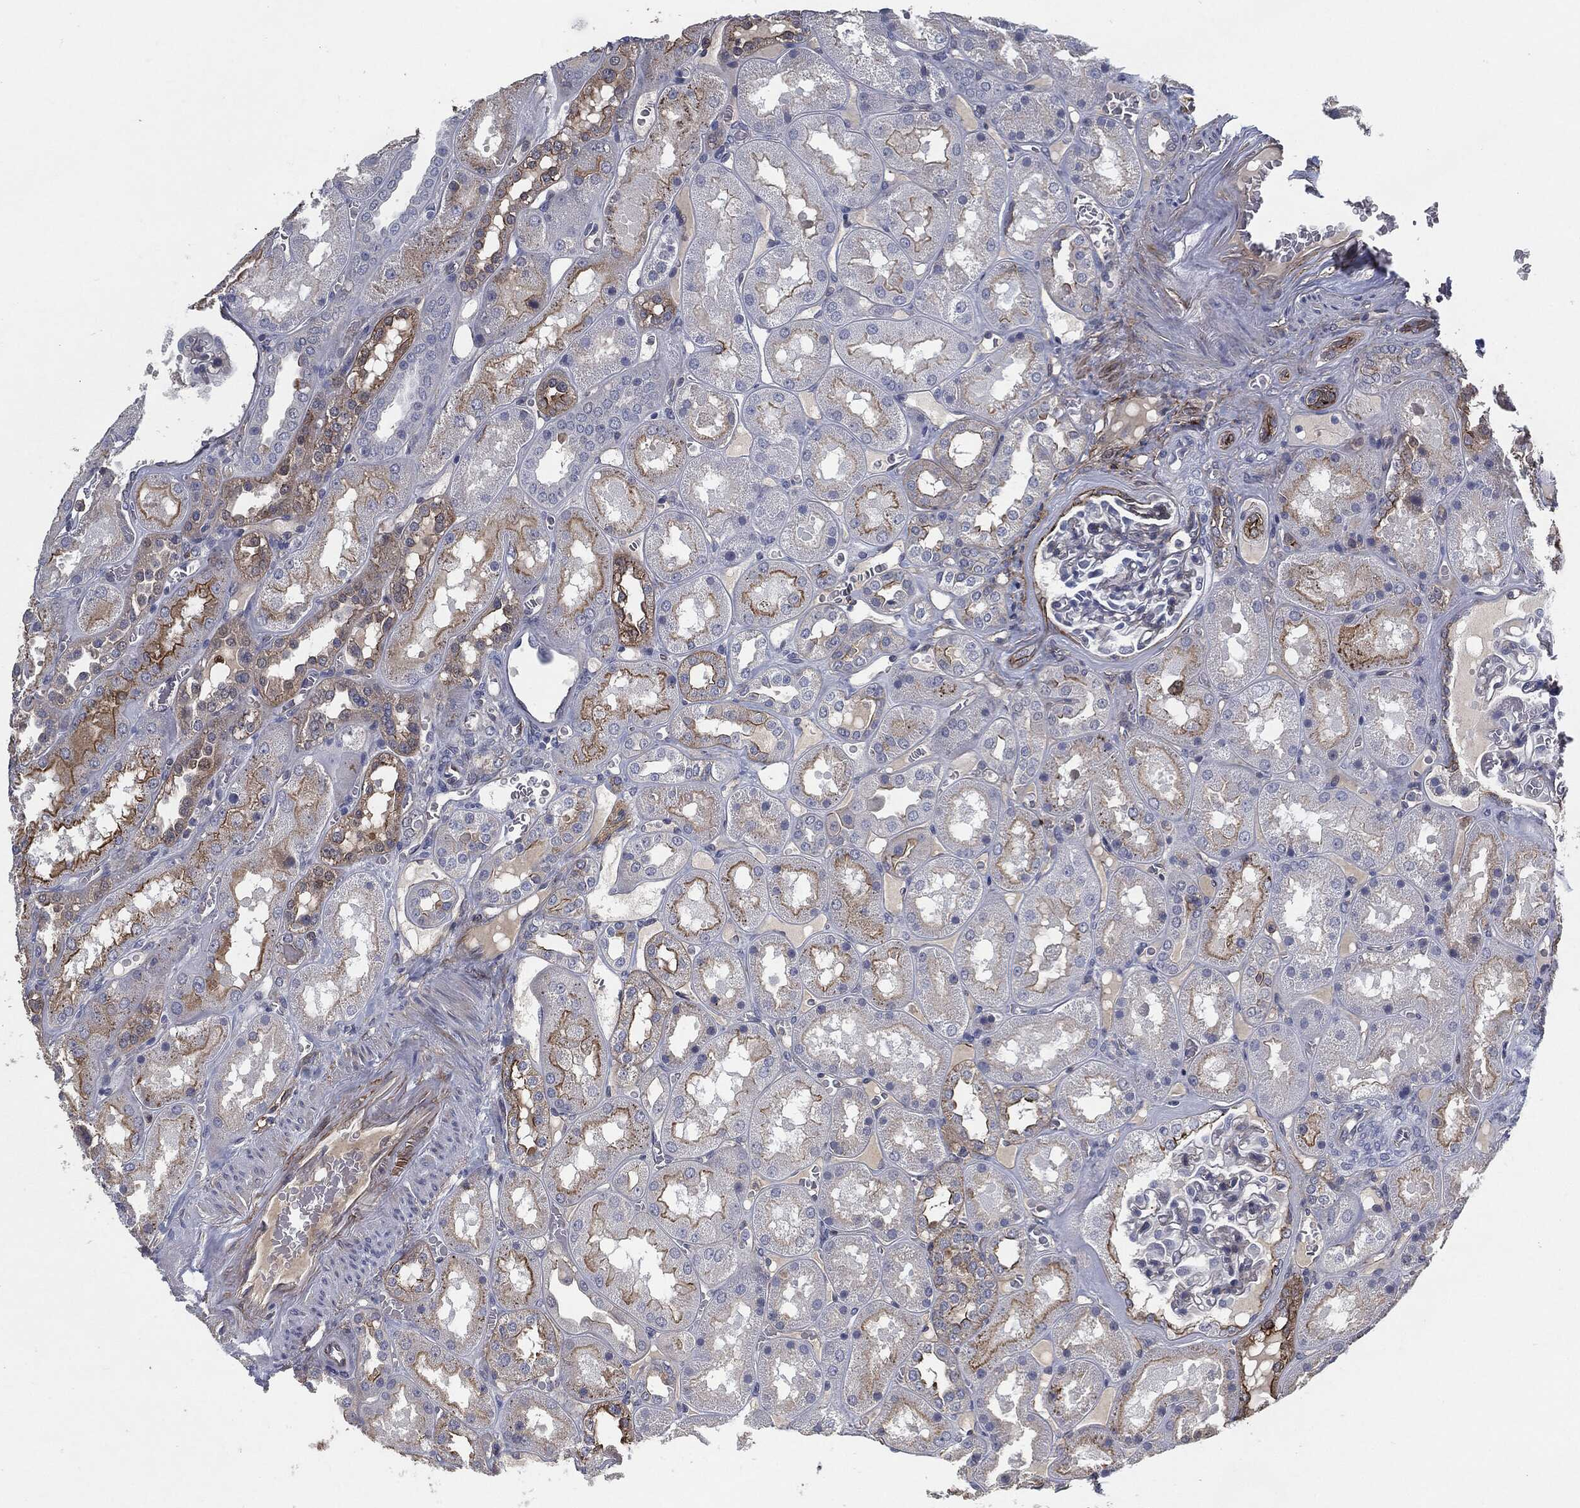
{"staining": {"intensity": "negative", "quantity": "none", "location": "none"}, "tissue": "kidney", "cell_type": "Cells in glomeruli", "image_type": "normal", "snomed": [{"axis": "morphology", "description": "Normal tissue, NOS"}, {"axis": "topography", "description": "Kidney"}], "caption": "High power microscopy histopathology image of an immunohistochemistry (IHC) micrograph of unremarkable kidney, revealing no significant positivity in cells in glomeruli.", "gene": "SVIL", "patient": {"sex": "male", "age": 73}}